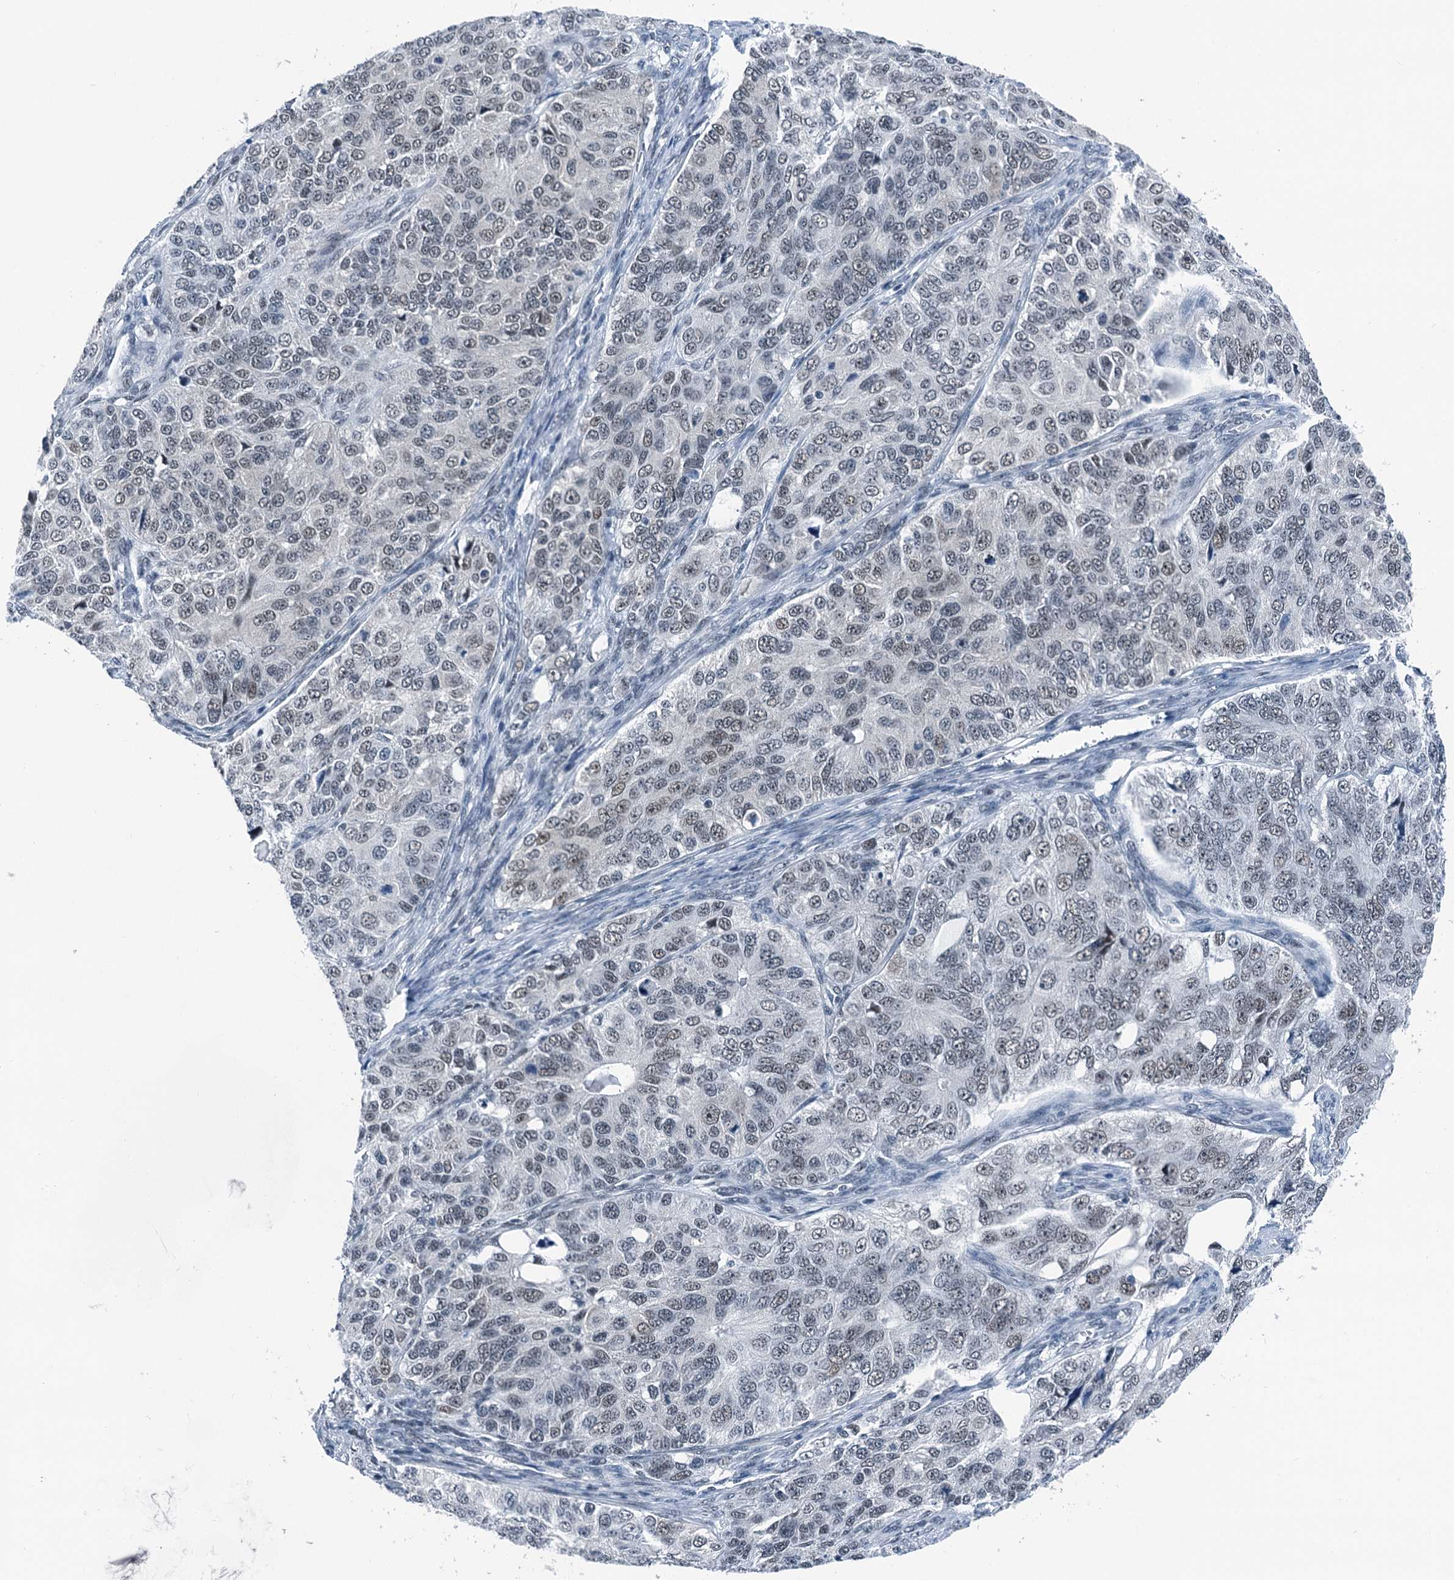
{"staining": {"intensity": "negative", "quantity": "none", "location": "none"}, "tissue": "ovarian cancer", "cell_type": "Tumor cells", "image_type": "cancer", "snomed": [{"axis": "morphology", "description": "Carcinoma, endometroid"}, {"axis": "topography", "description": "Ovary"}], "caption": "Immunohistochemical staining of human ovarian cancer displays no significant positivity in tumor cells.", "gene": "TRPT1", "patient": {"sex": "female", "age": 51}}